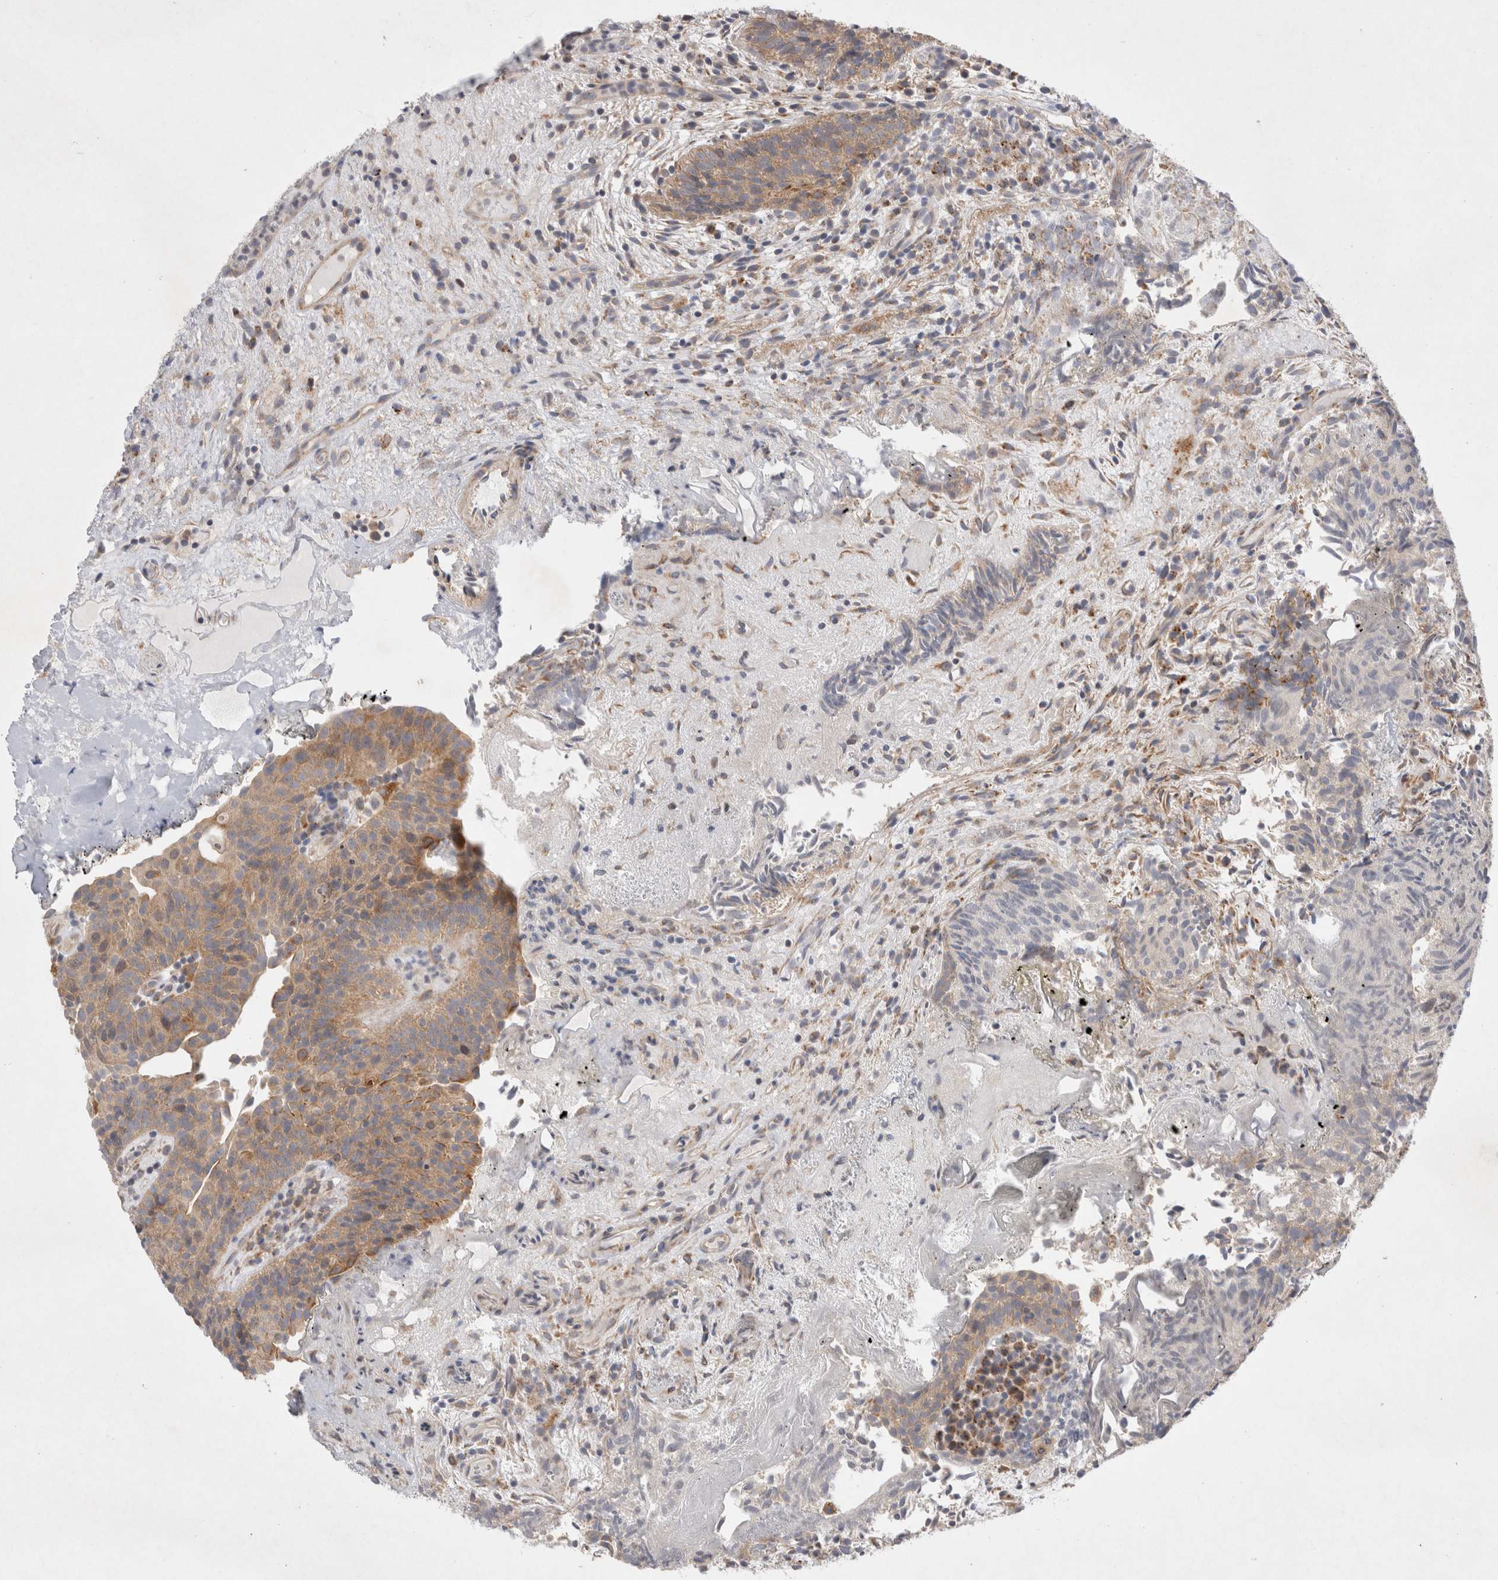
{"staining": {"intensity": "weak", "quantity": ">75%", "location": "cytoplasmic/membranous"}, "tissue": "urothelial cancer", "cell_type": "Tumor cells", "image_type": "cancer", "snomed": [{"axis": "morphology", "description": "Urothelial carcinoma, Low grade"}, {"axis": "topography", "description": "Urinary bladder"}], "caption": "There is low levels of weak cytoplasmic/membranous positivity in tumor cells of low-grade urothelial carcinoma, as demonstrated by immunohistochemical staining (brown color).", "gene": "NPC1", "patient": {"sex": "male", "age": 86}}